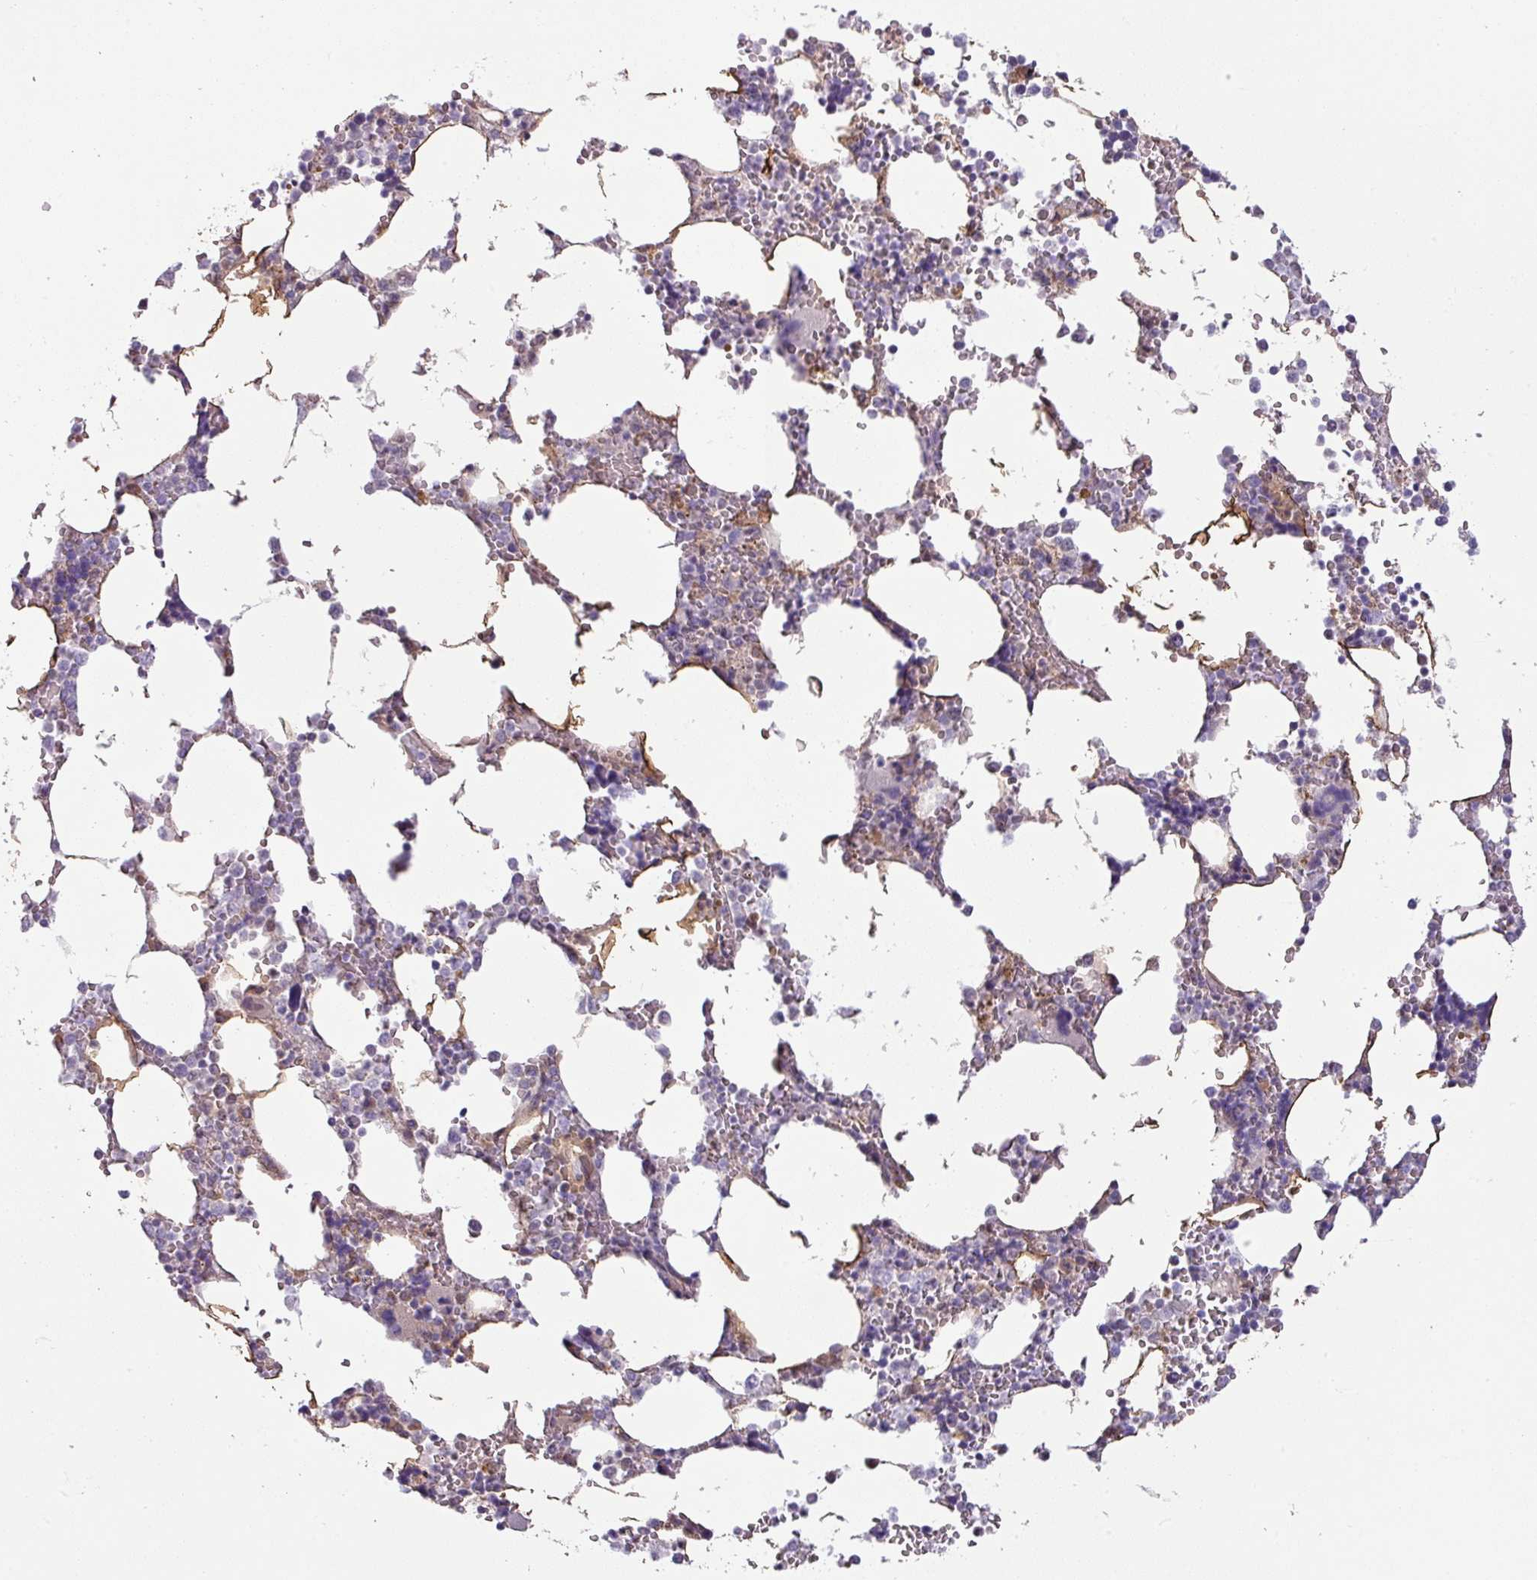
{"staining": {"intensity": "moderate", "quantity": "<25%", "location": "cytoplasmic/membranous,nuclear"}, "tissue": "bone marrow", "cell_type": "Hematopoietic cells", "image_type": "normal", "snomed": [{"axis": "morphology", "description": "Normal tissue, NOS"}, {"axis": "topography", "description": "Bone marrow"}], "caption": "Protein positivity by immunohistochemistry (IHC) displays moderate cytoplasmic/membranous,nuclear expression in about <25% of hematopoietic cells in unremarkable bone marrow.", "gene": "CCDC144A", "patient": {"sex": "male", "age": 64}}